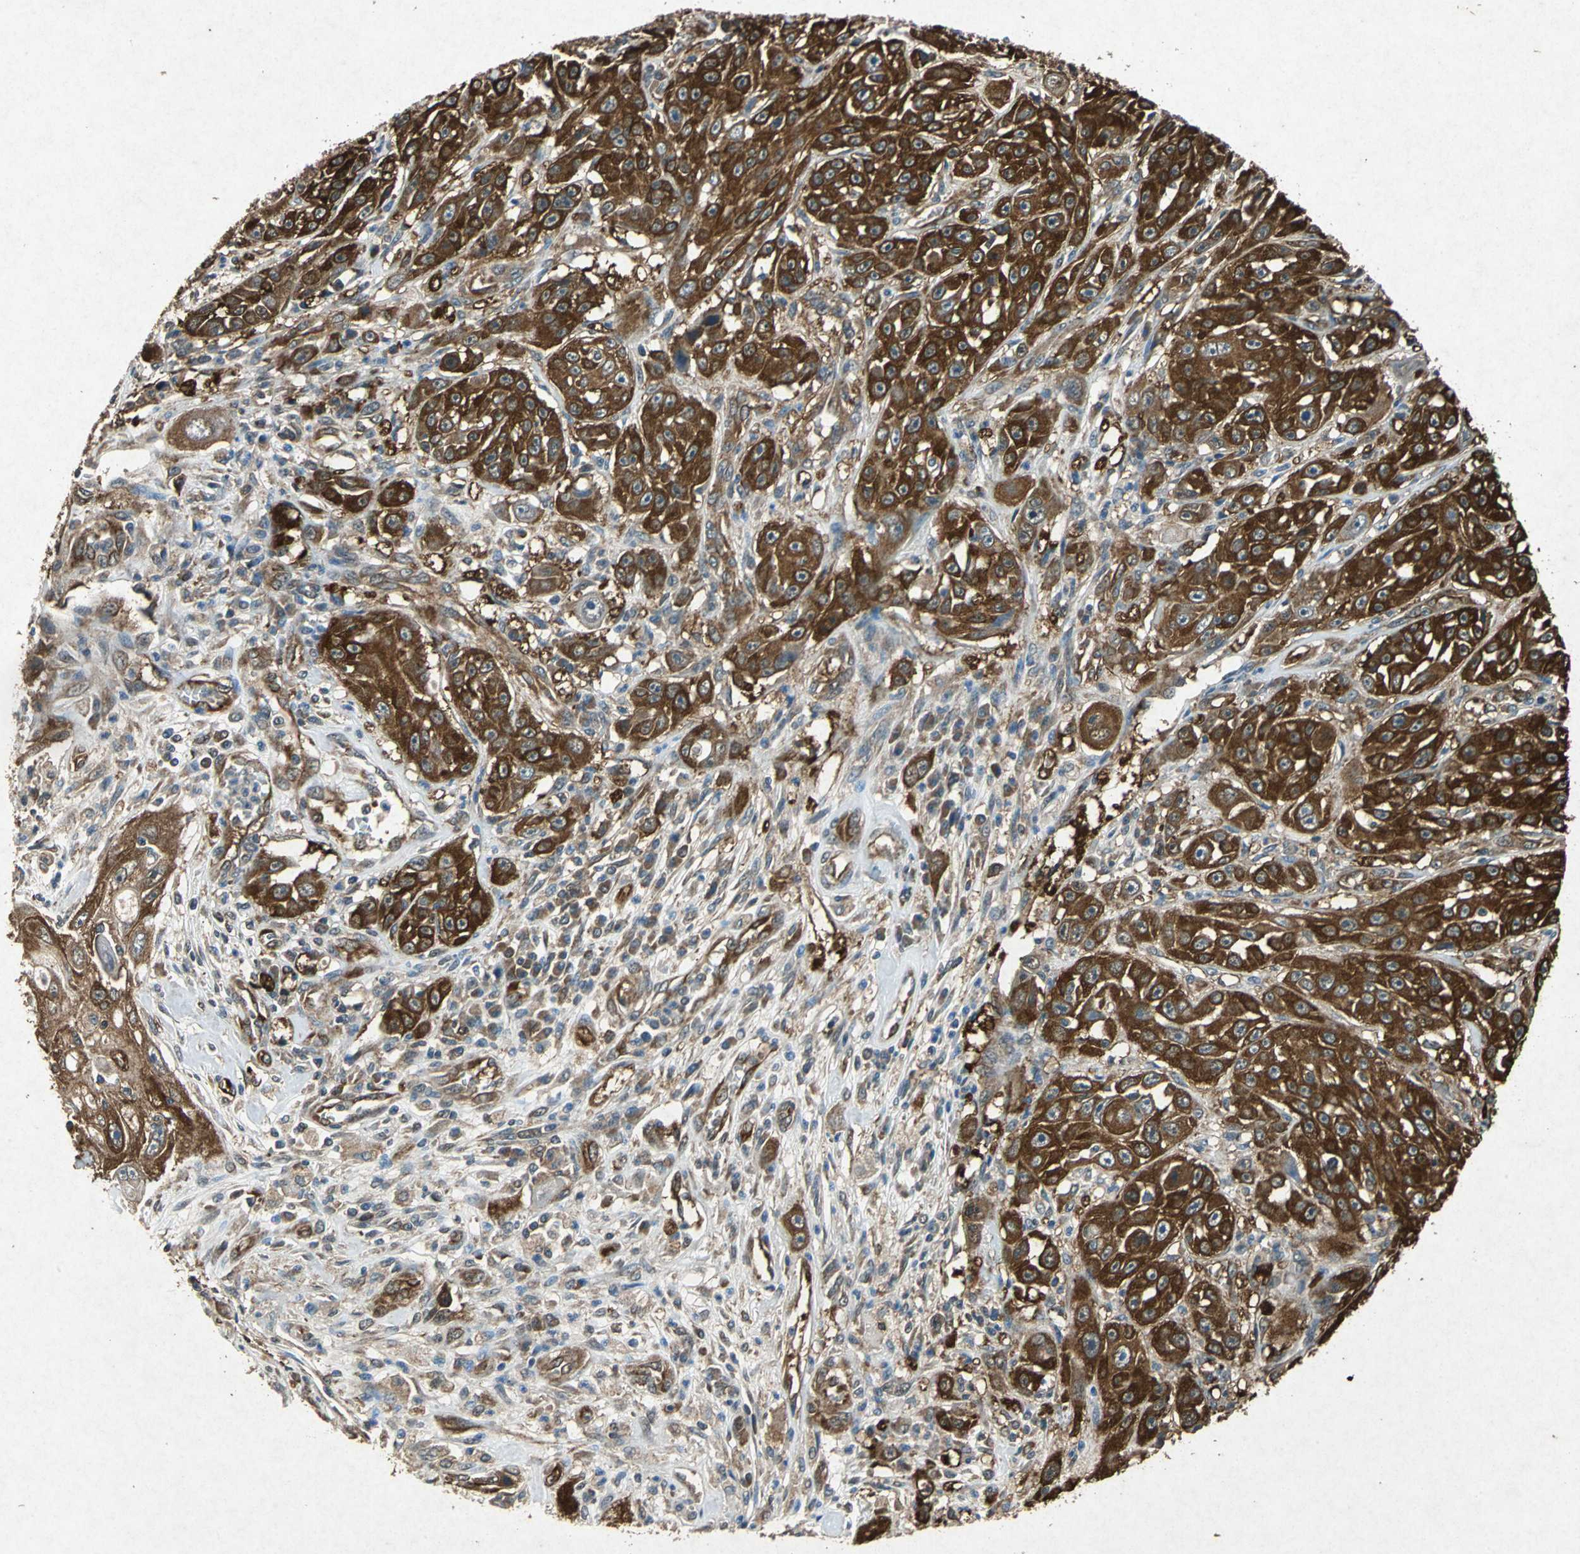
{"staining": {"intensity": "strong", "quantity": ">75%", "location": "cytoplasmic/membranous"}, "tissue": "skin cancer", "cell_type": "Tumor cells", "image_type": "cancer", "snomed": [{"axis": "morphology", "description": "Squamous cell carcinoma, NOS"}, {"axis": "topography", "description": "Skin"}], "caption": "Skin cancer (squamous cell carcinoma) was stained to show a protein in brown. There is high levels of strong cytoplasmic/membranous staining in approximately >75% of tumor cells.", "gene": "HSP90AB1", "patient": {"sex": "male", "age": 75}}